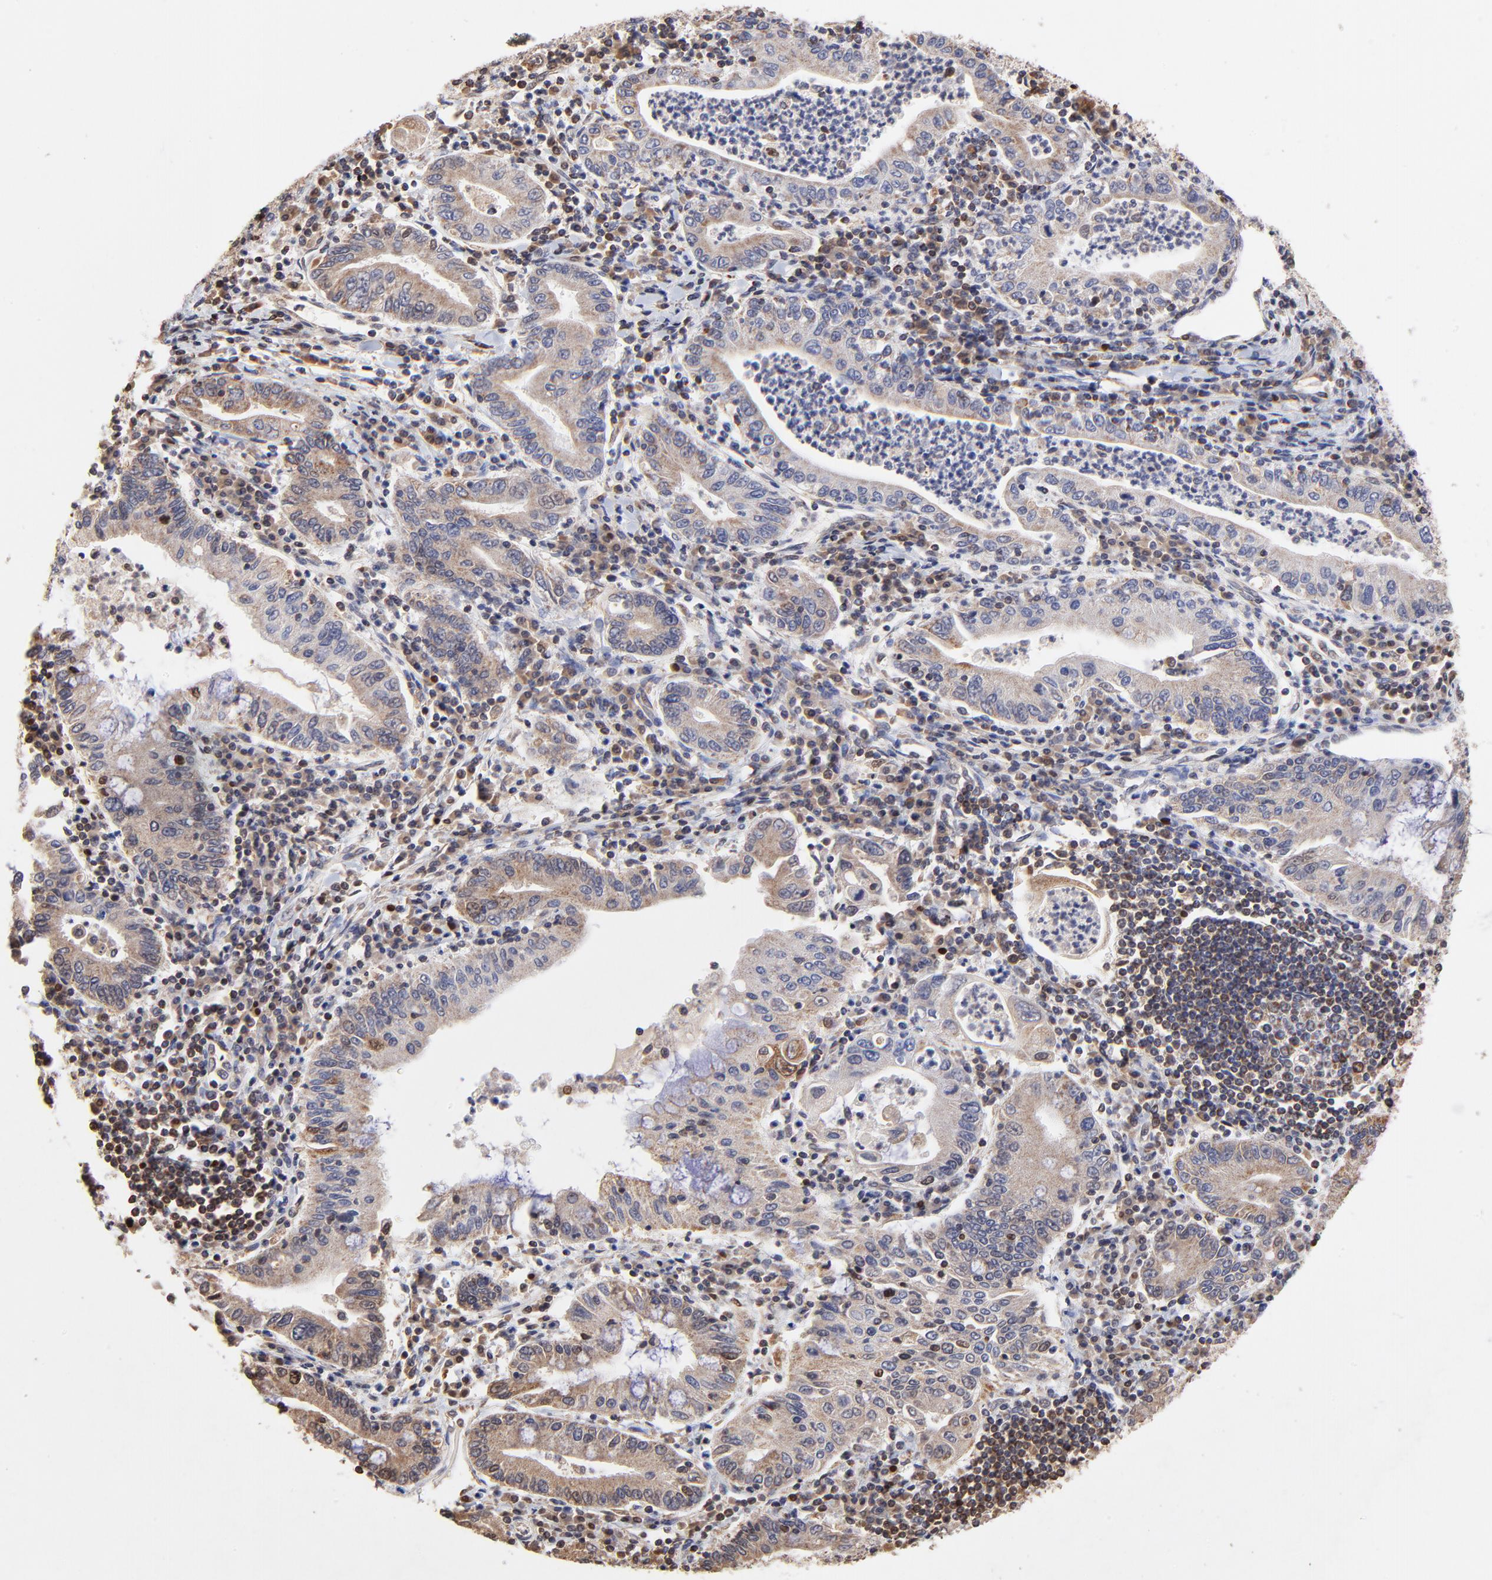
{"staining": {"intensity": "moderate", "quantity": ">75%", "location": "cytoplasmic/membranous"}, "tissue": "stomach cancer", "cell_type": "Tumor cells", "image_type": "cancer", "snomed": [{"axis": "morphology", "description": "Normal tissue, NOS"}, {"axis": "morphology", "description": "Adenocarcinoma, NOS"}, {"axis": "topography", "description": "Esophagus"}, {"axis": "topography", "description": "Stomach, upper"}, {"axis": "topography", "description": "Peripheral nerve tissue"}], "caption": "Immunohistochemistry of human stomach cancer reveals medium levels of moderate cytoplasmic/membranous staining in approximately >75% of tumor cells. The staining was performed using DAB (3,3'-diaminobenzidine), with brown indicating positive protein expression. Nuclei are stained blue with hematoxylin.", "gene": "SSBP1", "patient": {"sex": "male", "age": 62}}